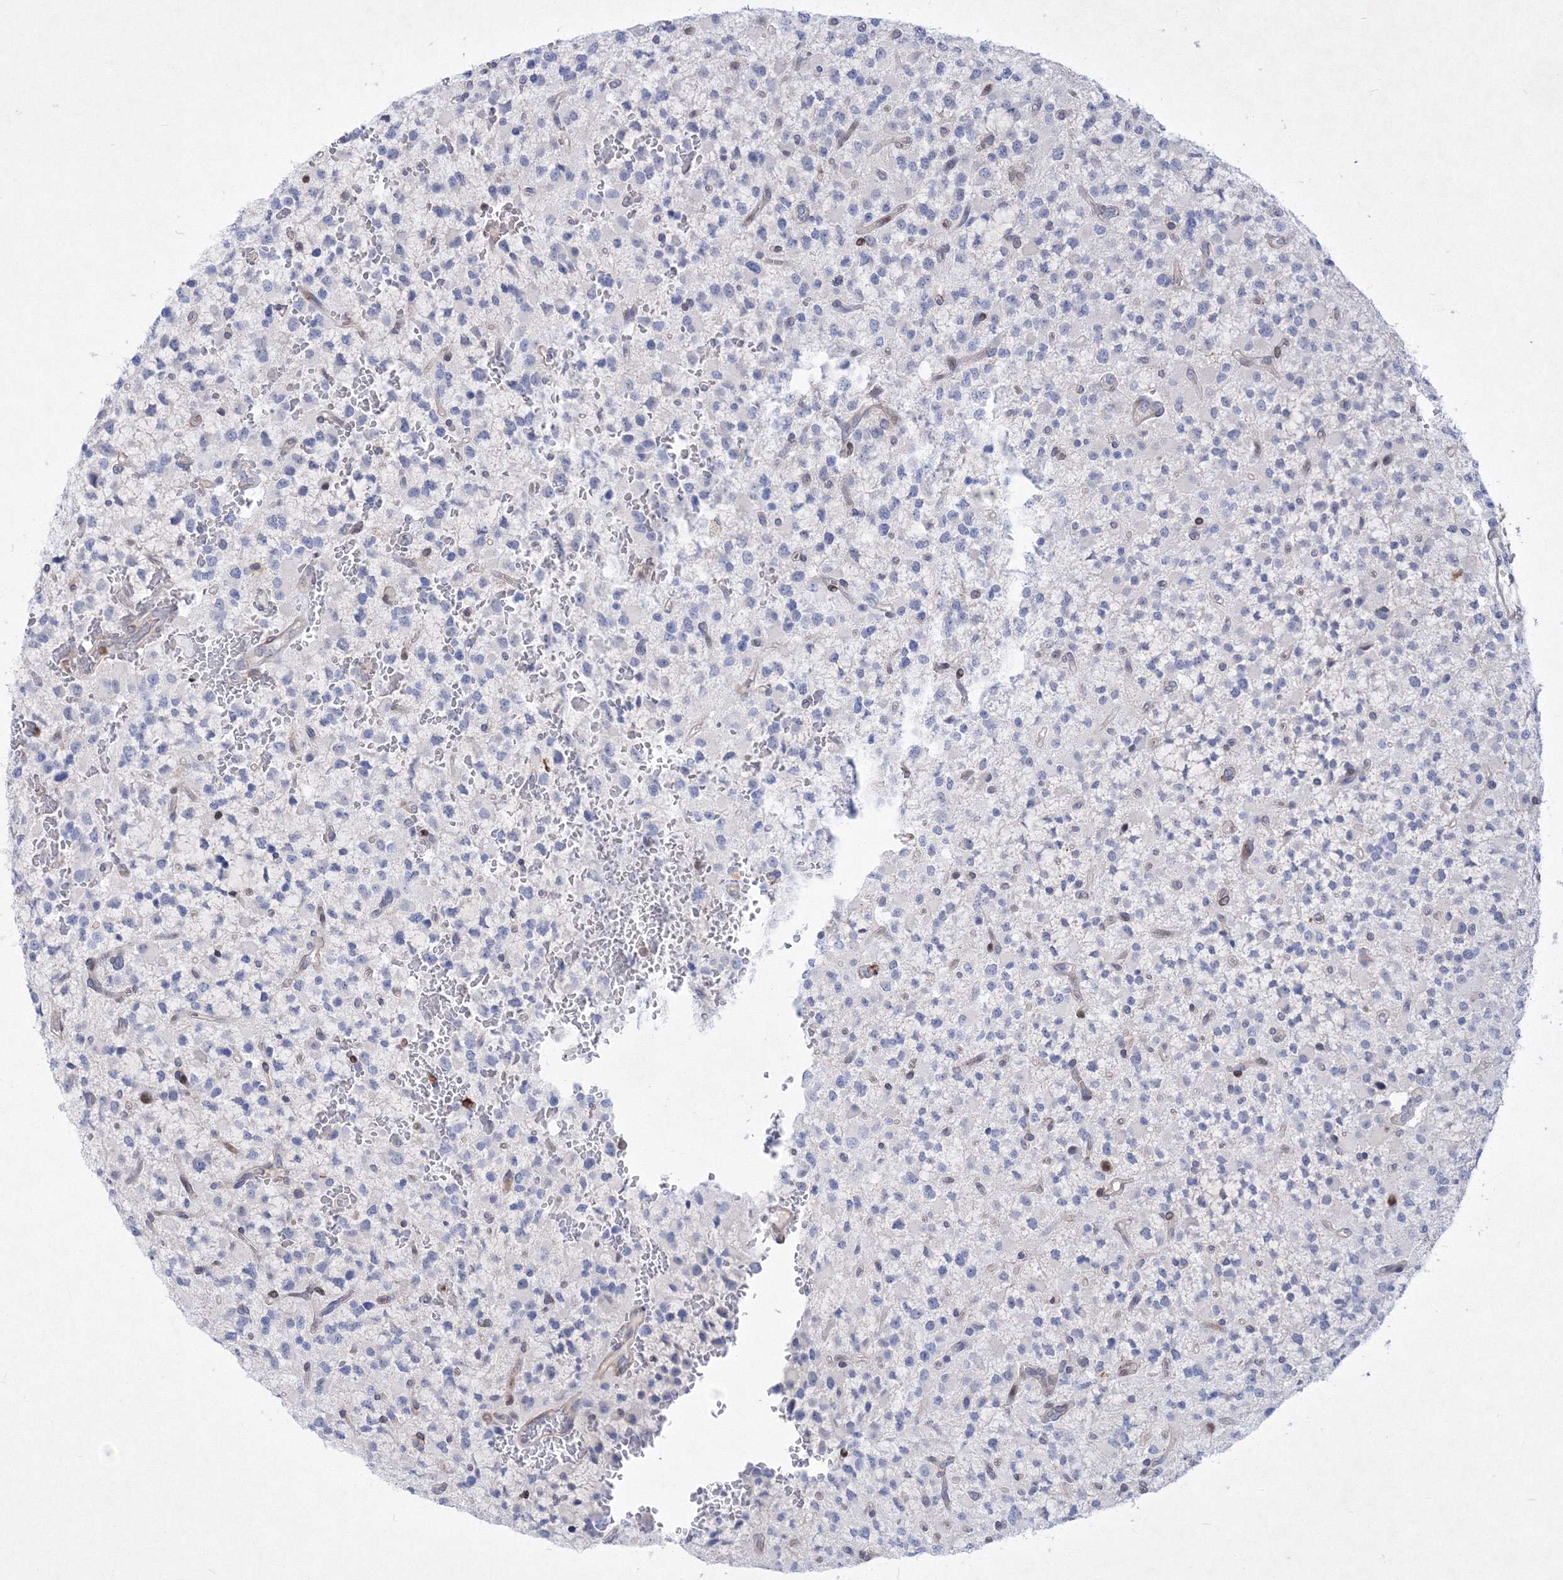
{"staining": {"intensity": "negative", "quantity": "none", "location": "none"}, "tissue": "glioma", "cell_type": "Tumor cells", "image_type": "cancer", "snomed": [{"axis": "morphology", "description": "Glioma, malignant, High grade"}, {"axis": "topography", "description": "Brain"}], "caption": "Glioma was stained to show a protein in brown. There is no significant staining in tumor cells.", "gene": "RNPEPL1", "patient": {"sex": "male", "age": 34}}